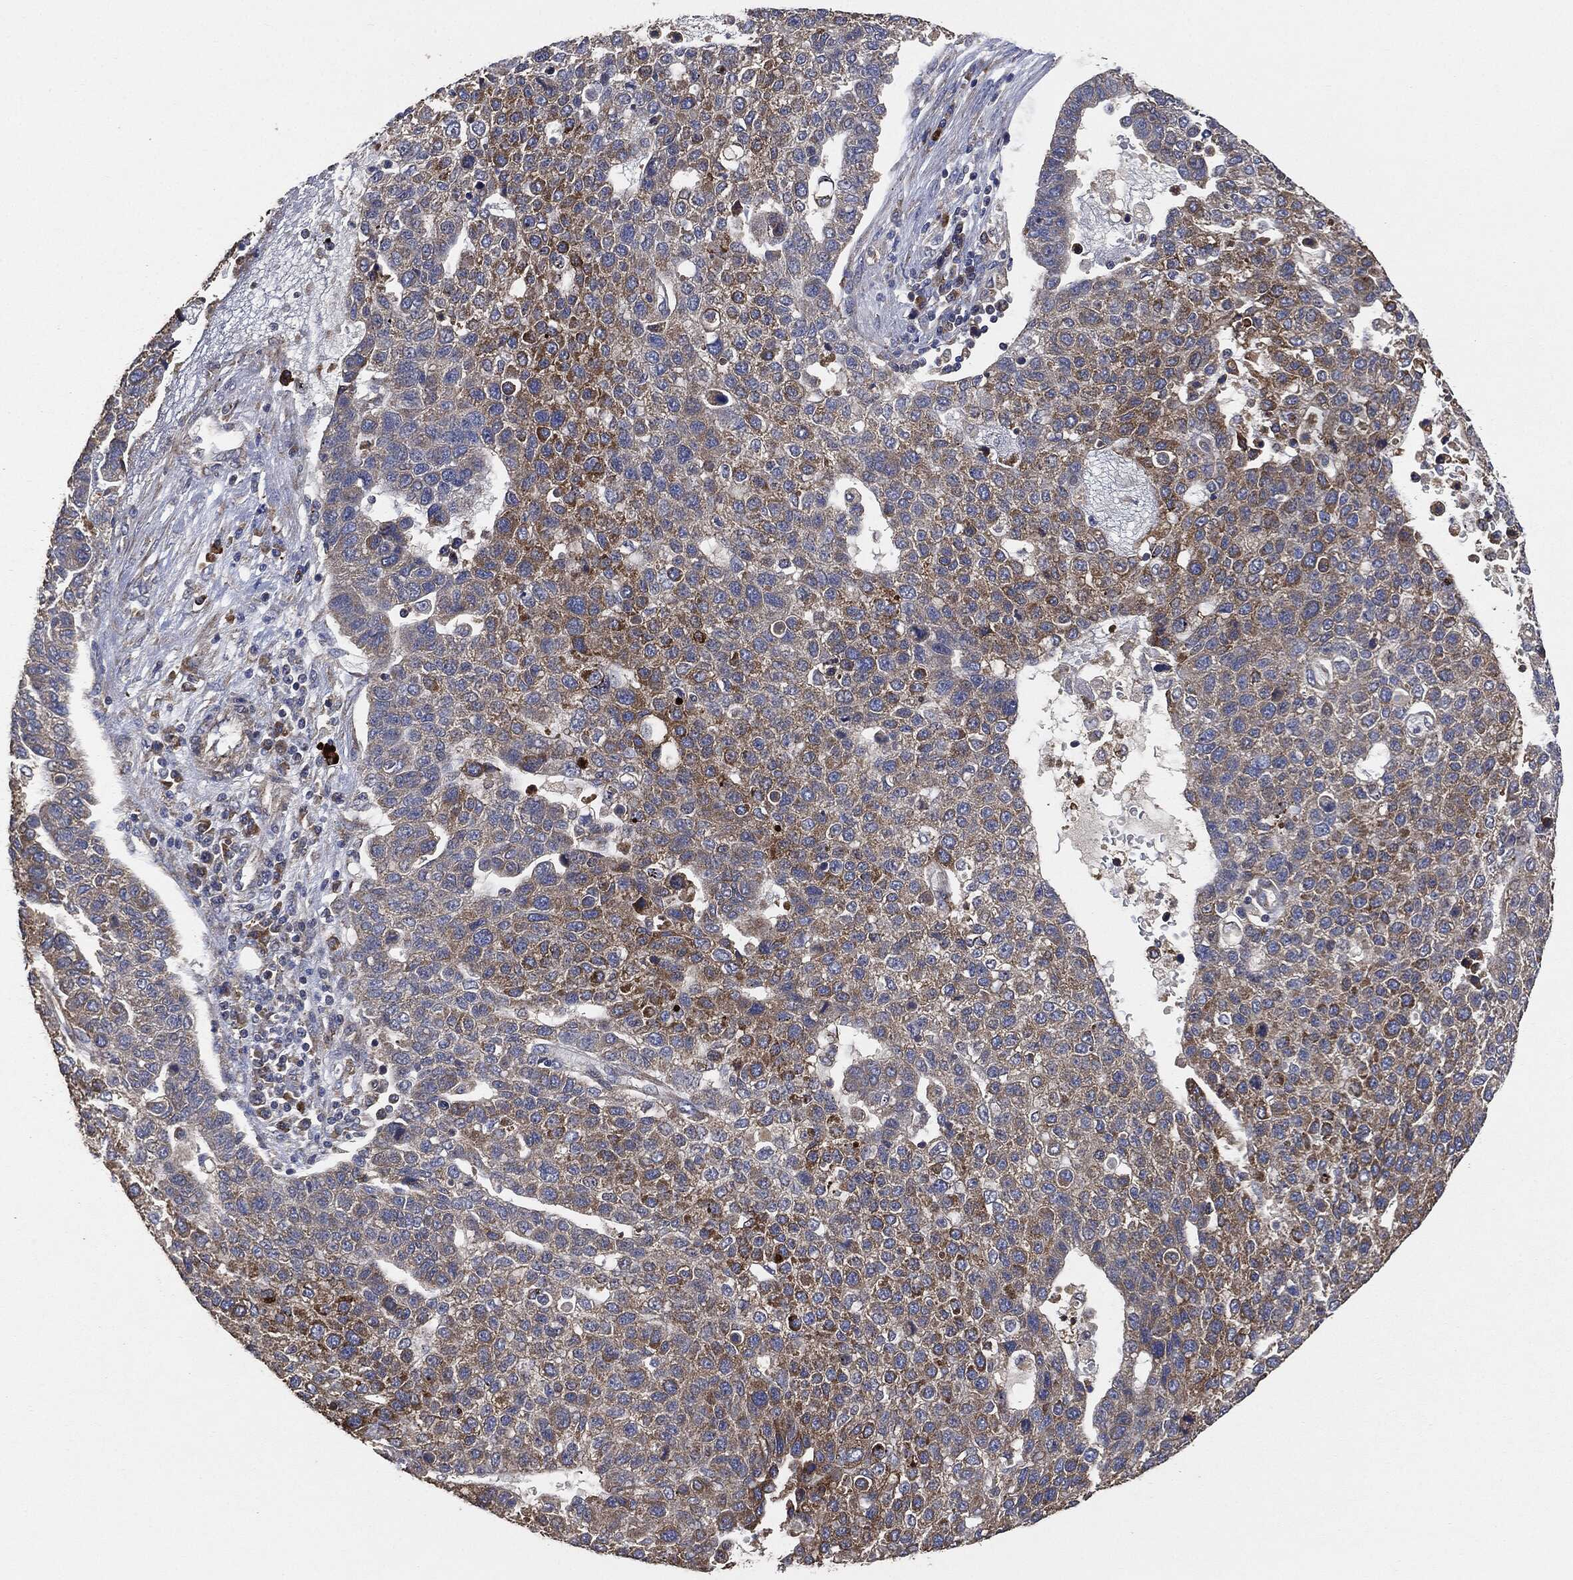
{"staining": {"intensity": "strong", "quantity": "25%-75%", "location": "cytoplasmic/membranous"}, "tissue": "pancreatic cancer", "cell_type": "Tumor cells", "image_type": "cancer", "snomed": [{"axis": "morphology", "description": "Adenocarcinoma, NOS"}, {"axis": "topography", "description": "Pancreas"}], "caption": "A micrograph of pancreatic cancer stained for a protein displays strong cytoplasmic/membranous brown staining in tumor cells.", "gene": "STK3", "patient": {"sex": "female", "age": 61}}